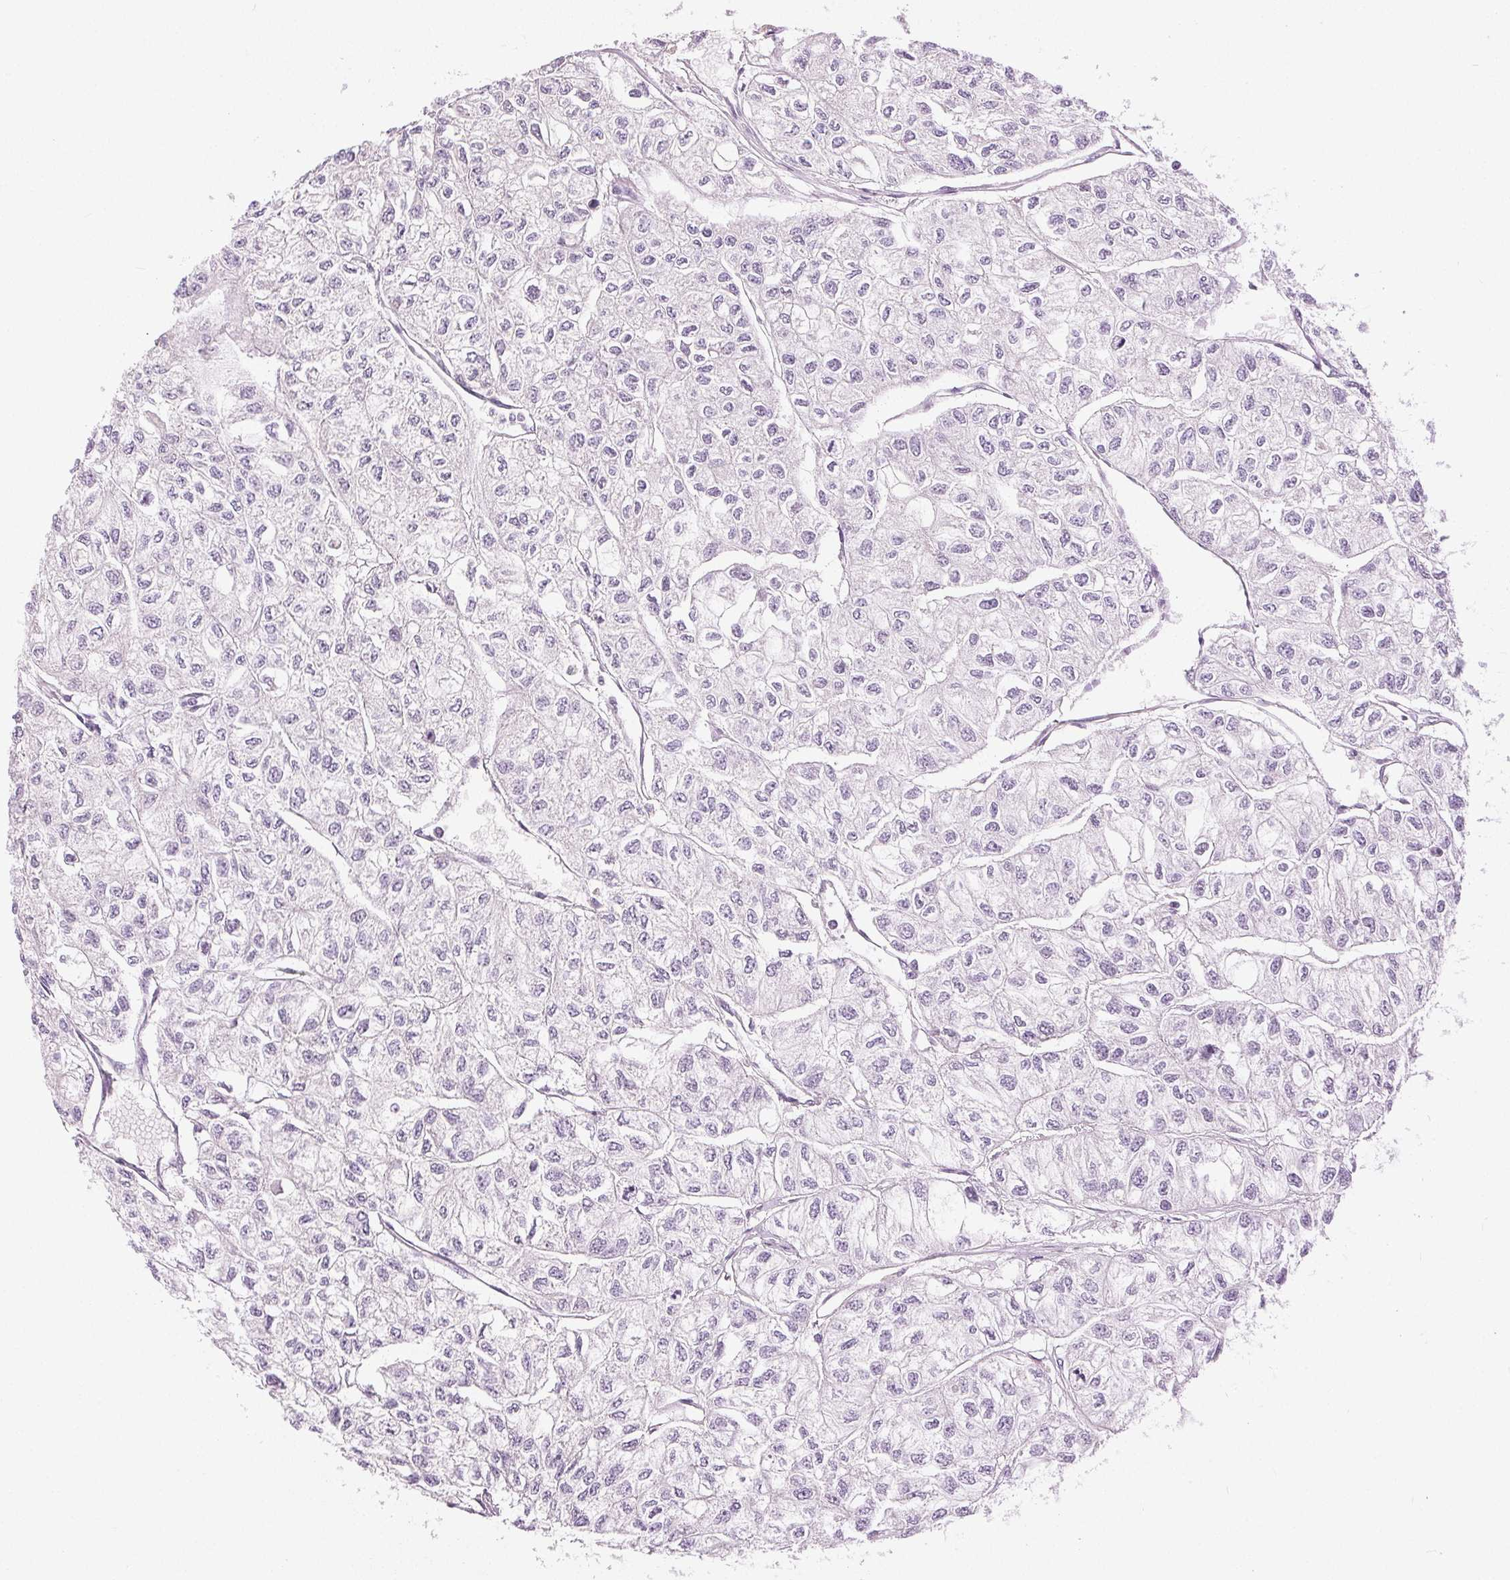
{"staining": {"intensity": "negative", "quantity": "none", "location": "none"}, "tissue": "renal cancer", "cell_type": "Tumor cells", "image_type": "cancer", "snomed": [{"axis": "morphology", "description": "Adenocarcinoma, NOS"}, {"axis": "topography", "description": "Kidney"}], "caption": "A high-resolution histopathology image shows immunohistochemistry staining of renal cancer, which displays no significant staining in tumor cells.", "gene": "DSG3", "patient": {"sex": "male", "age": 56}}